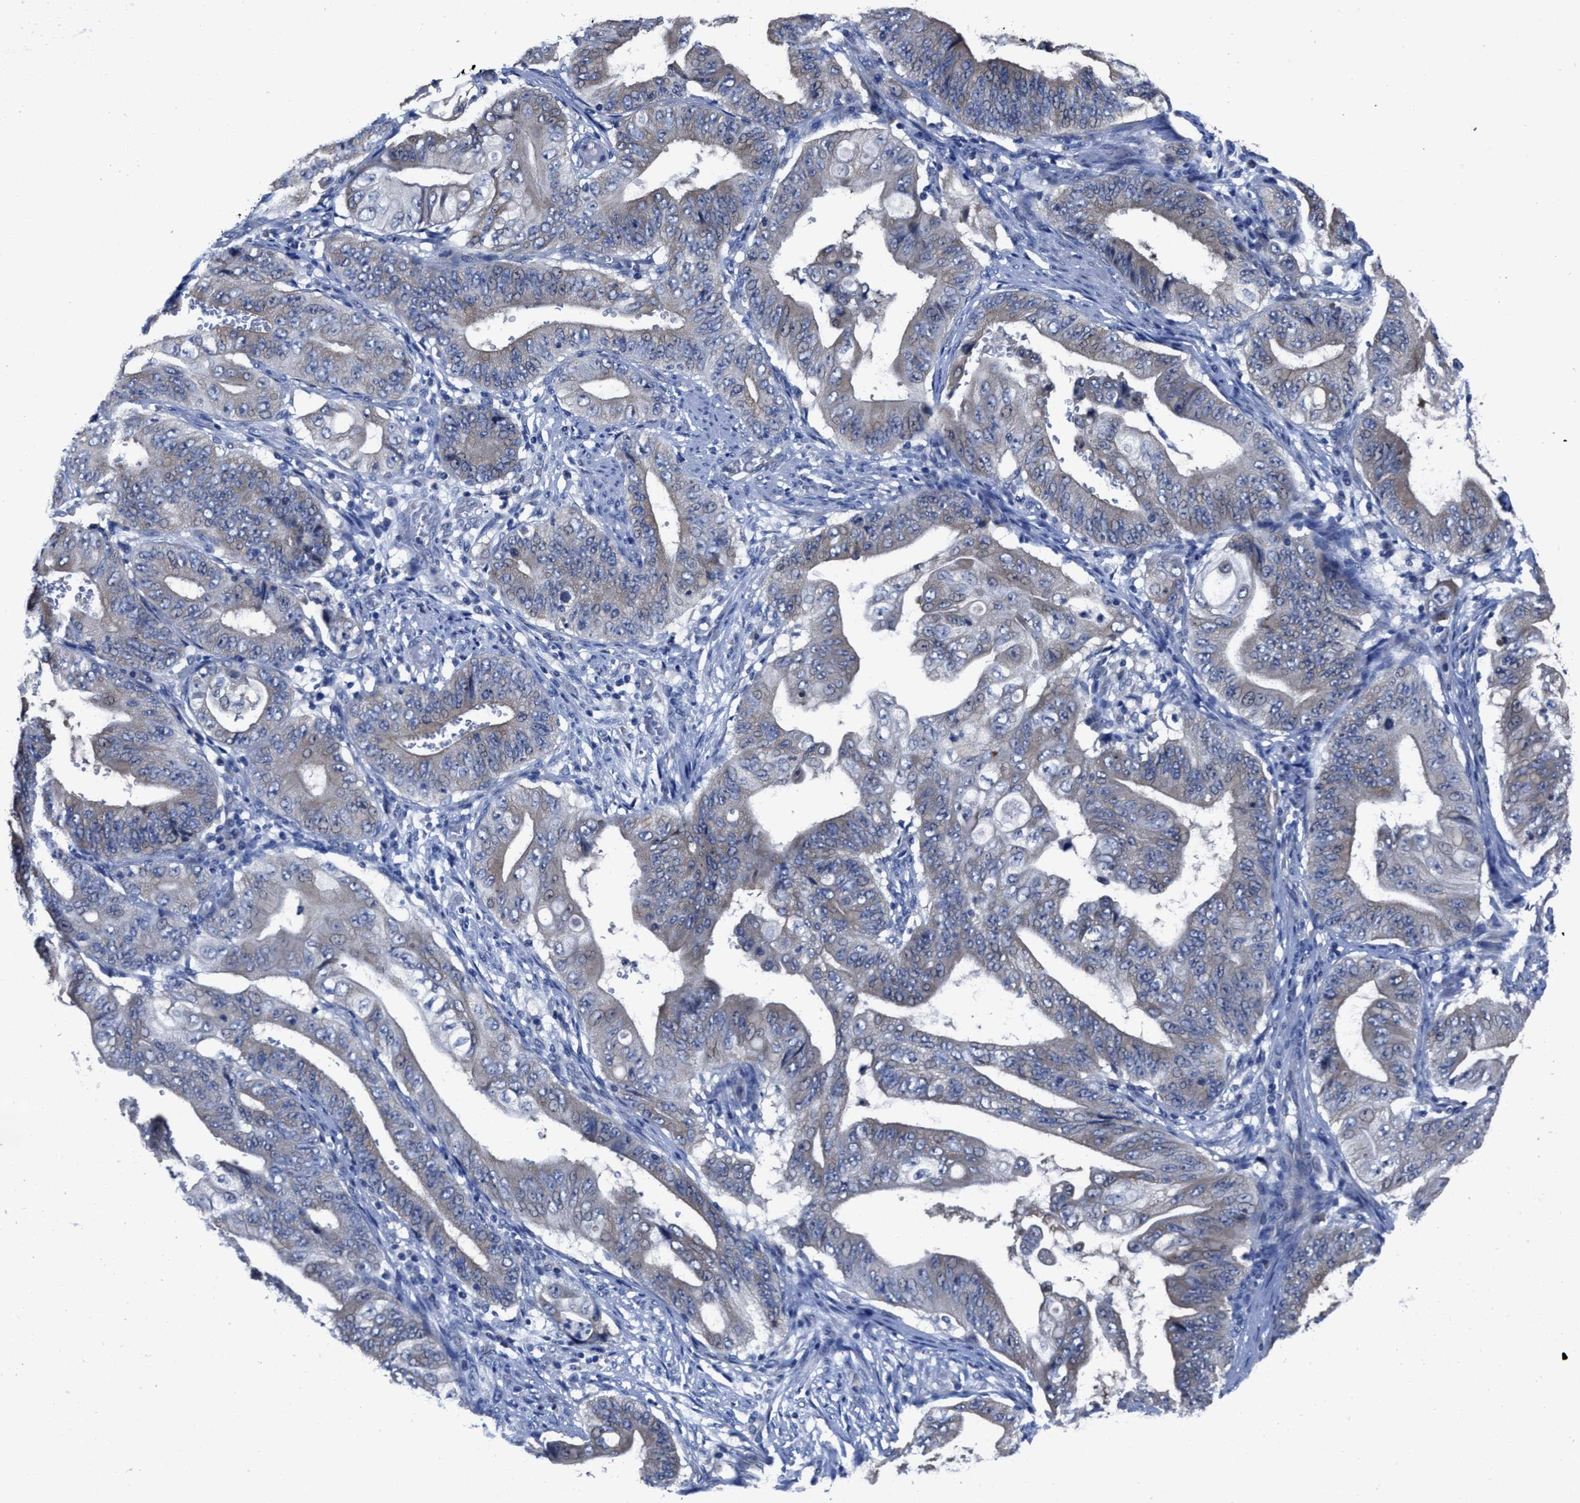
{"staining": {"intensity": "negative", "quantity": "none", "location": "none"}, "tissue": "stomach cancer", "cell_type": "Tumor cells", "image_type": "cancer", "snomed": [{"axis": "morphology", "description": "Adenocarcinoma, NOS"}, {"axis": "topography", "description": "Stomach"}], "caption": "Immunohistochemistry (IHC) photomicrograph of human stomach cancer (adenocarcinoma) stained for a protein (brown), which shows no expression in tumor cells.", "gene": "HOOK1", "patient": {"sex": "female", "age": 73}}